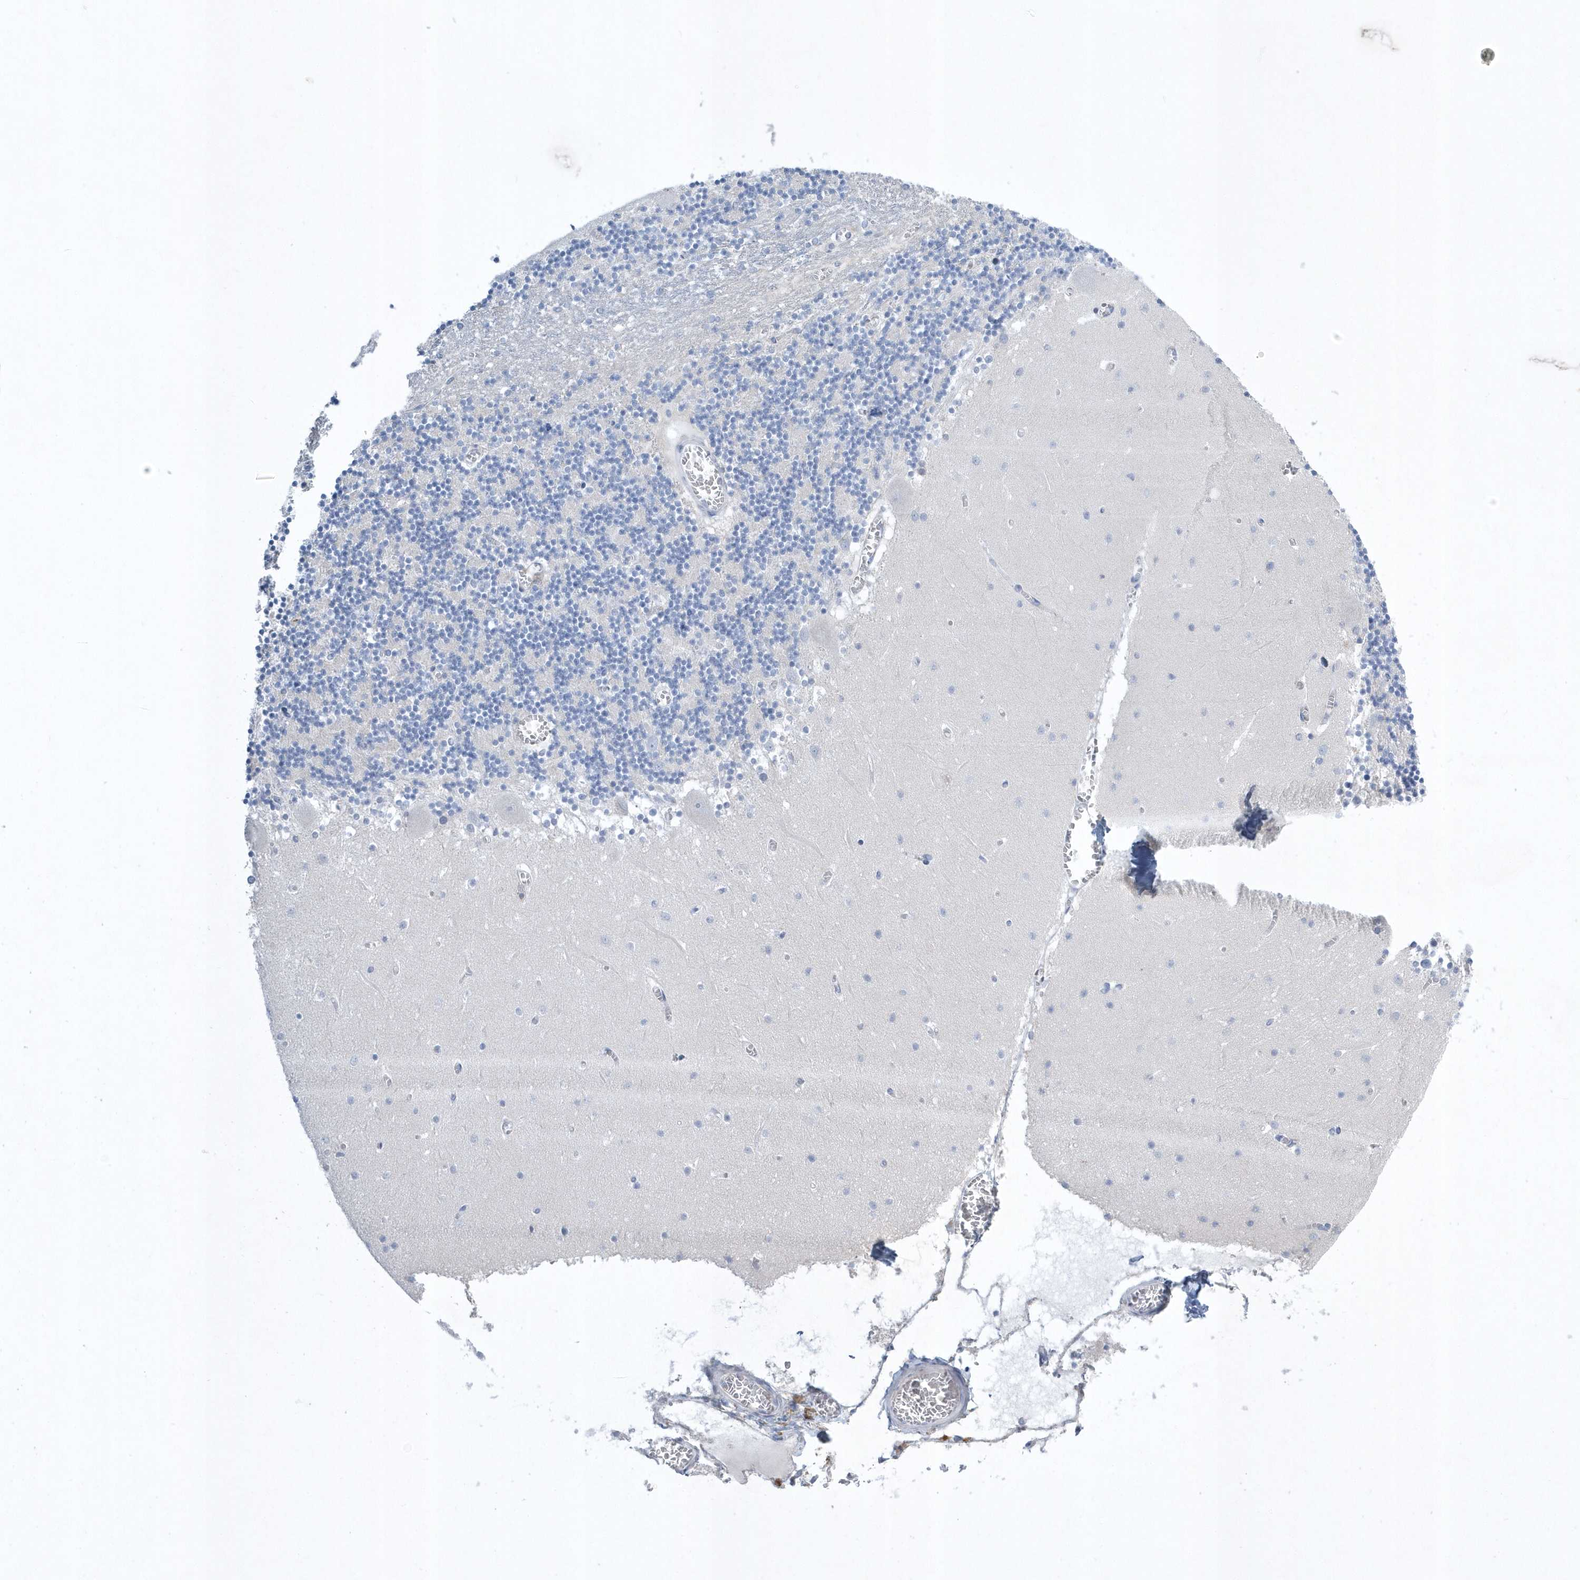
{"staining": {"intensity": "negative", "quantity": "none", "location": "none"}, "tissue": "cerebellum", "cell_type": "Cells in granular layer", "image_type": "normal", "snomed": [{"axis": "morphology", "description": "Normal tissue, NOS"}, {"axis": "topography", "description": "Cerebellum"}], "caption": "A histopathology image of cerebellum stained for a protein exhibits no brown staining in cells in granular layer.", "gene": "SPATA18", "patient": {"sex": "female", "age": 28}}